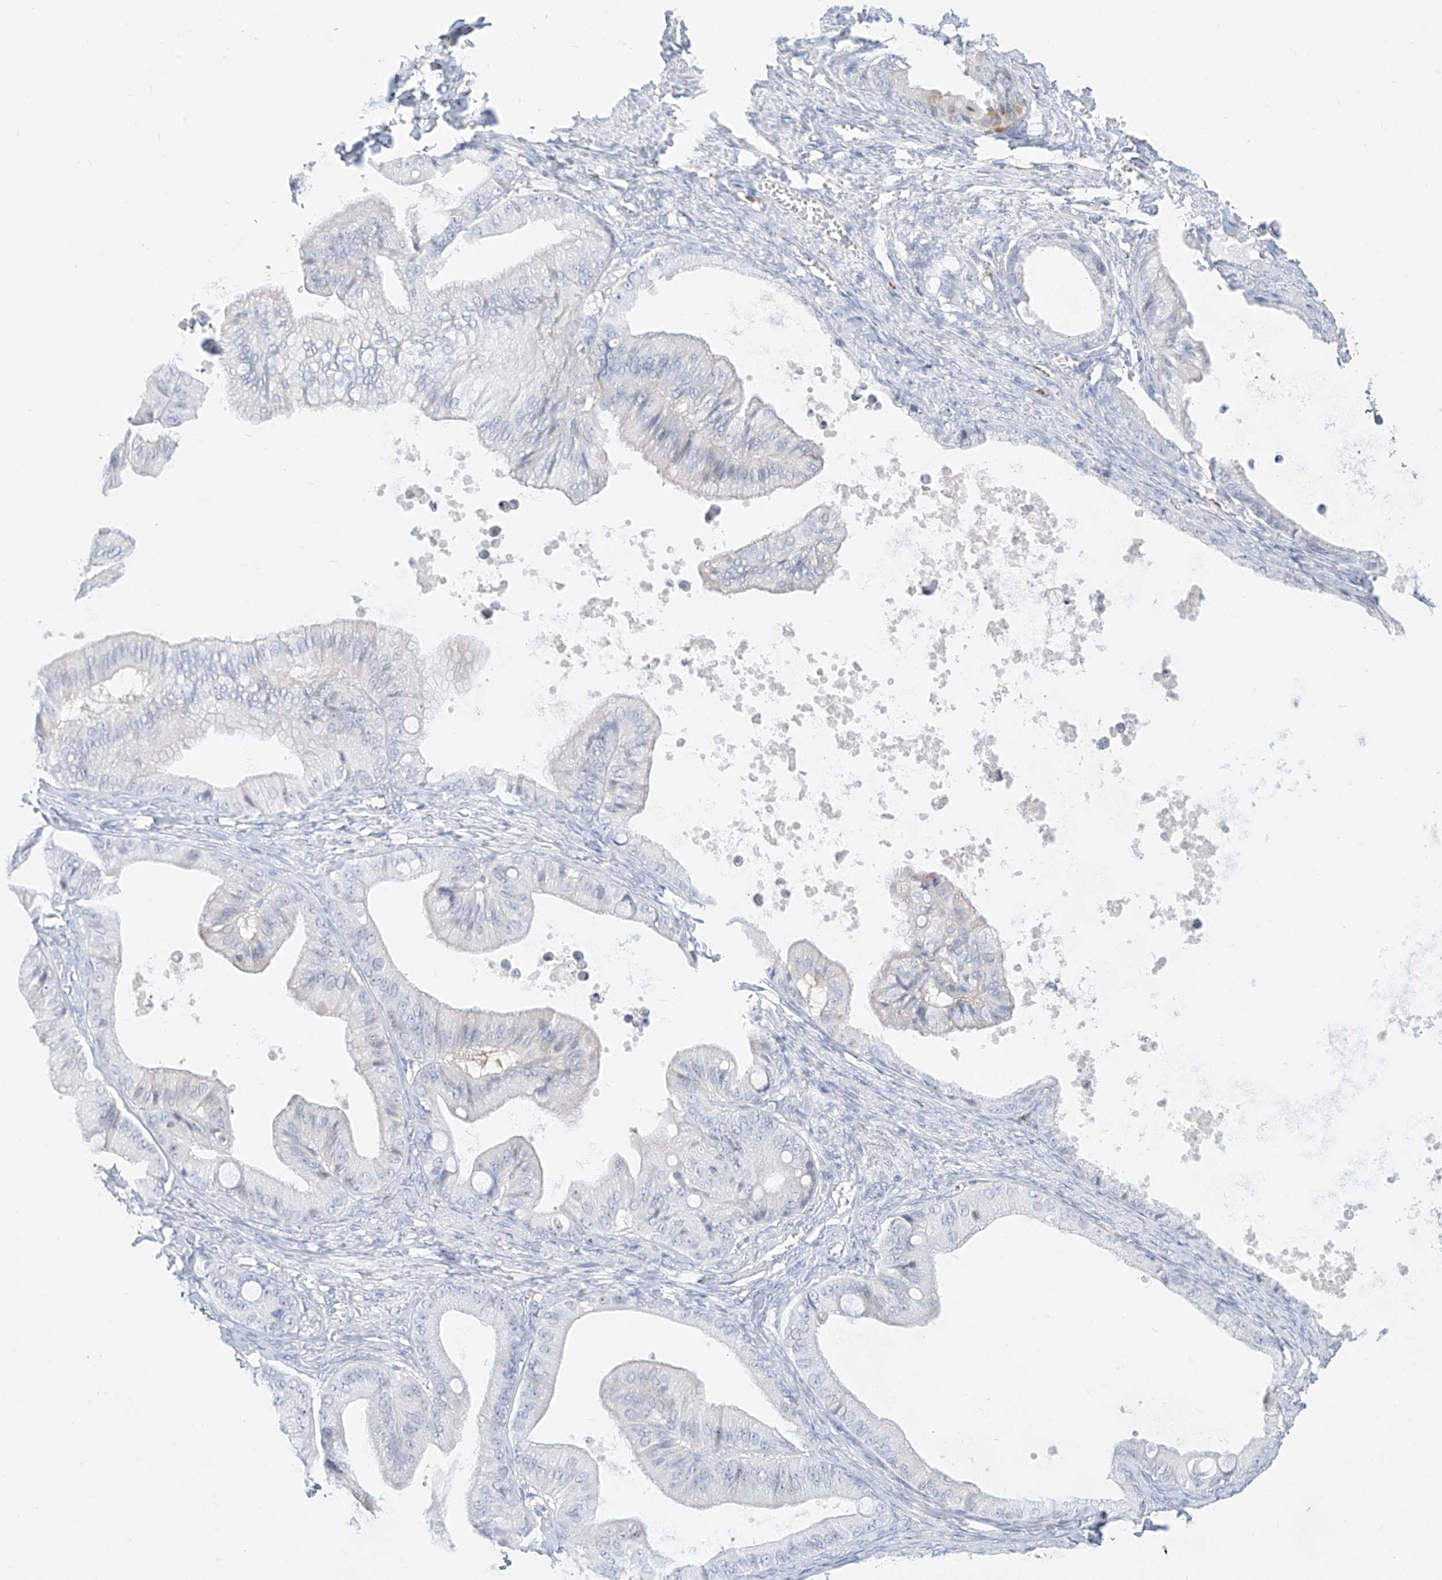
{"staining": {"intensity": "negative", "quantity": "none", "location": "none"}, "tissue": "ovarian cancer", "cell_type": "Tumor cells", "image_type": "cancer", "snomed": [{"axis": "morphology", "description": "Cystadenocarcinoma, mucinous, NOS"}, {"axis": "topography", "description": "Ovary"}], "caption": "The histopathology image displays no significant positivity in tumor cells of ovarian mucinous cystadenocarcinoma. (Immunohistochemistry, brightfield microscopy, high magnification).", "gene": "ZZEF1", "patient": {"sex": "female", "age": 71}}